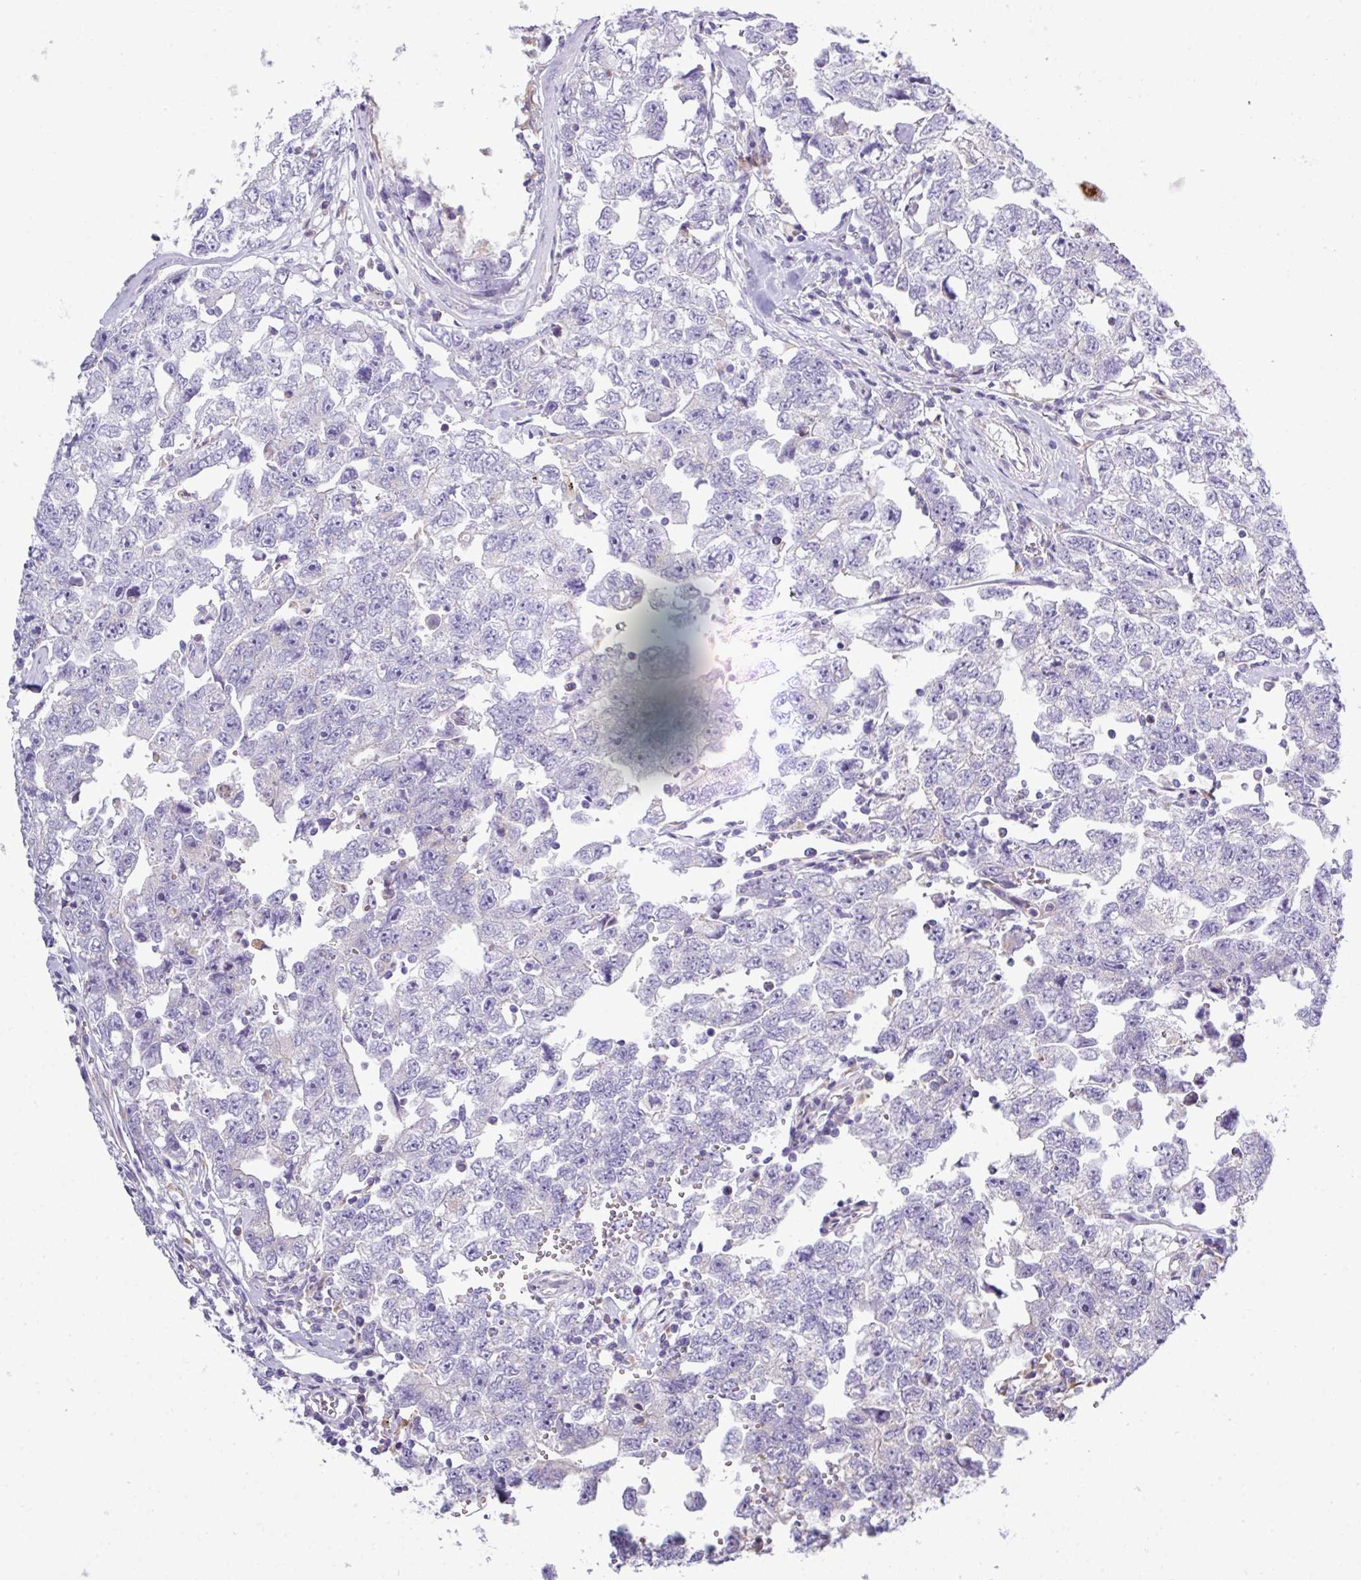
{"staining": {"intensity": "negative", "quantity": "none", "location": "none"}, "tissue": "testis cancer", "cell_type": "Tumor cells", "image_type": "cancer", "snomed": [{"axis": "morphology", "description": "Carcinoma, Embryonal, NOS"}, {"axis": "topography", "description": "Testis"}], "caption": "The immunohistochemistry (IHC) micrograph has no significant expression in tumor cells of testis embryonal carcinoma tissue.", "gene": "ABCC5", "patient": {"sex": "male", "age": 22}}